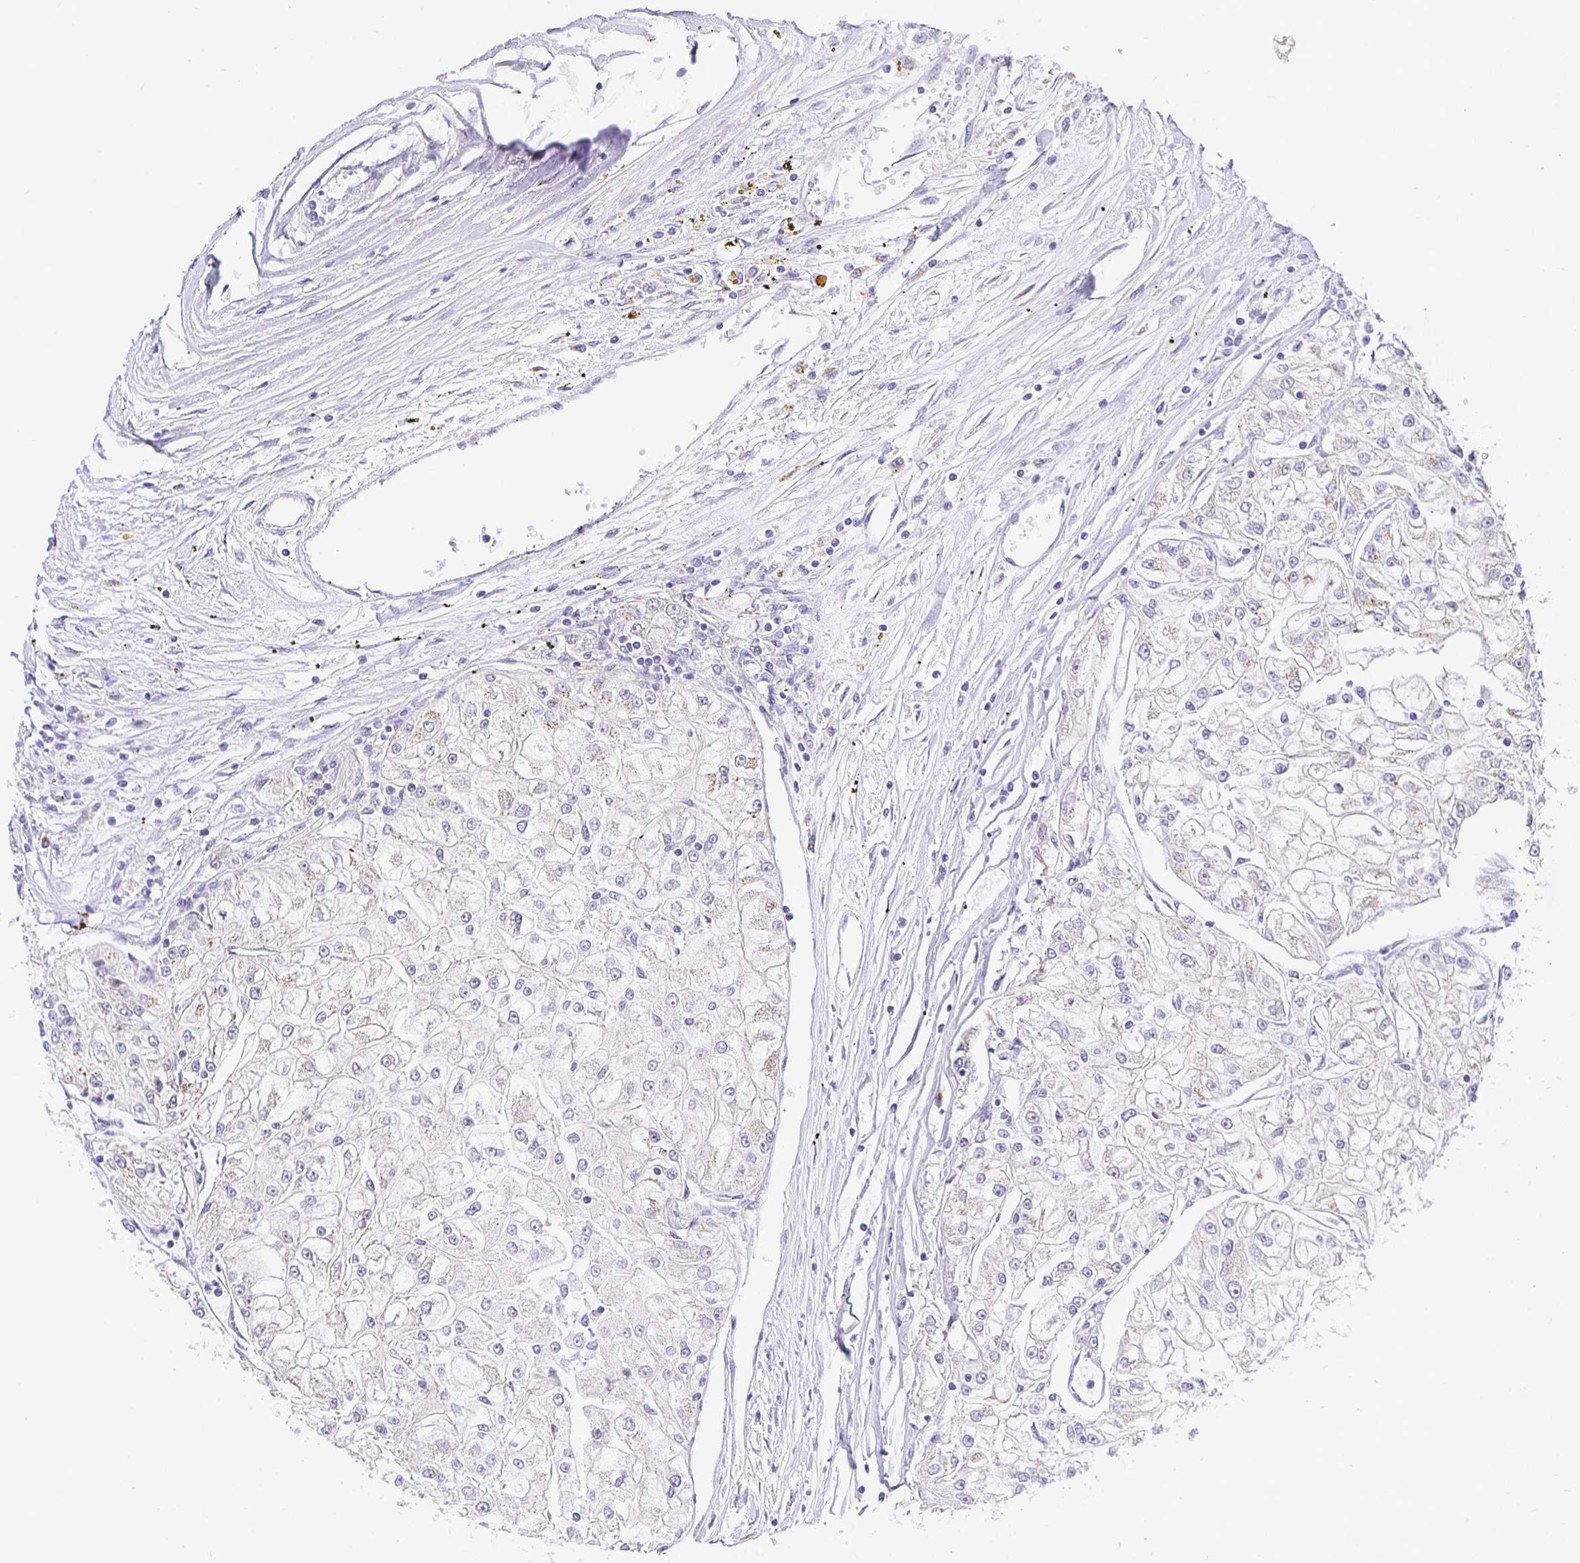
{"staining": {"intensity": "negative", "quantity": "none", "location": "none"}, "tissue": "renal cancer", "cell_type": "Tumor cells", "image_type": "cancer", "snomed": [{"axis": "morphology", "description": "Adenocarcinoma, NOS"}, {"axis": "topography", "description": "Kidney"}], "caption": "High power microscopy micrograph of an immunohistochemistry micrograph of adenocarcinoma (renal), revealing no significant expression in tumor cells.", "gene": "OPALIN", "patient": {"sex": "female", "age": 72}}